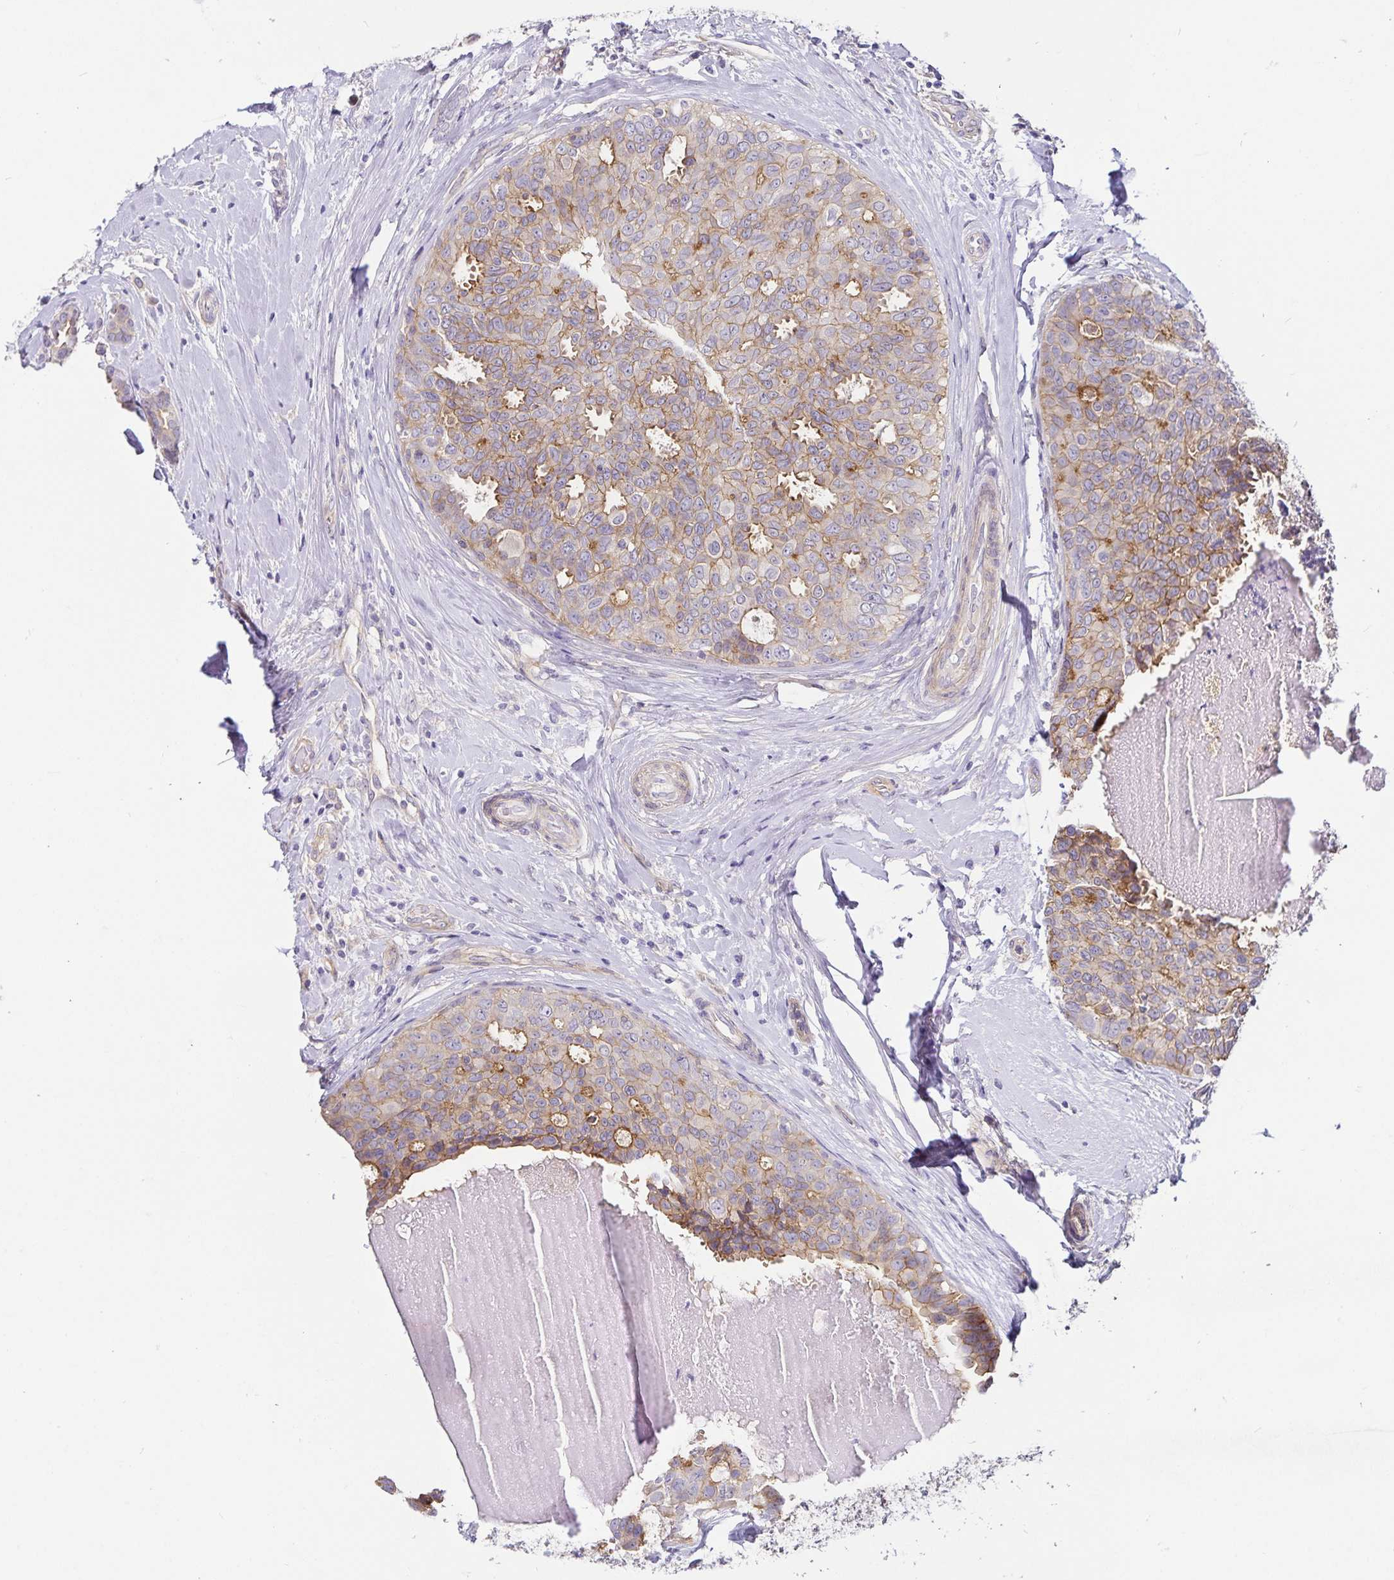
{"staining": {"intensity": "moderate", "quantity": "<25%", "location": "cytoplasmic/membranous"}, "tissue": "breast cancer", "cell_type": "Tumor cells", "image_type": "cancer", "snomed": [{"axis": "morphology", "description": "Duct carcinoma"}, {"axis": "topography", "description": "Breast"}], "caption": "A low amount of moderate cytoplasmic/membranous positivity is identified in about <25% of tumor cells in breast cancer (infiltrating ductal carcinoma) tissue. (DAB (3,3'-diaminobenzidine) IHC, brown staining for protein, blue staining for nuclei).", "gene": "GNG12", "patient": {"sex": "female", "age": 45}}